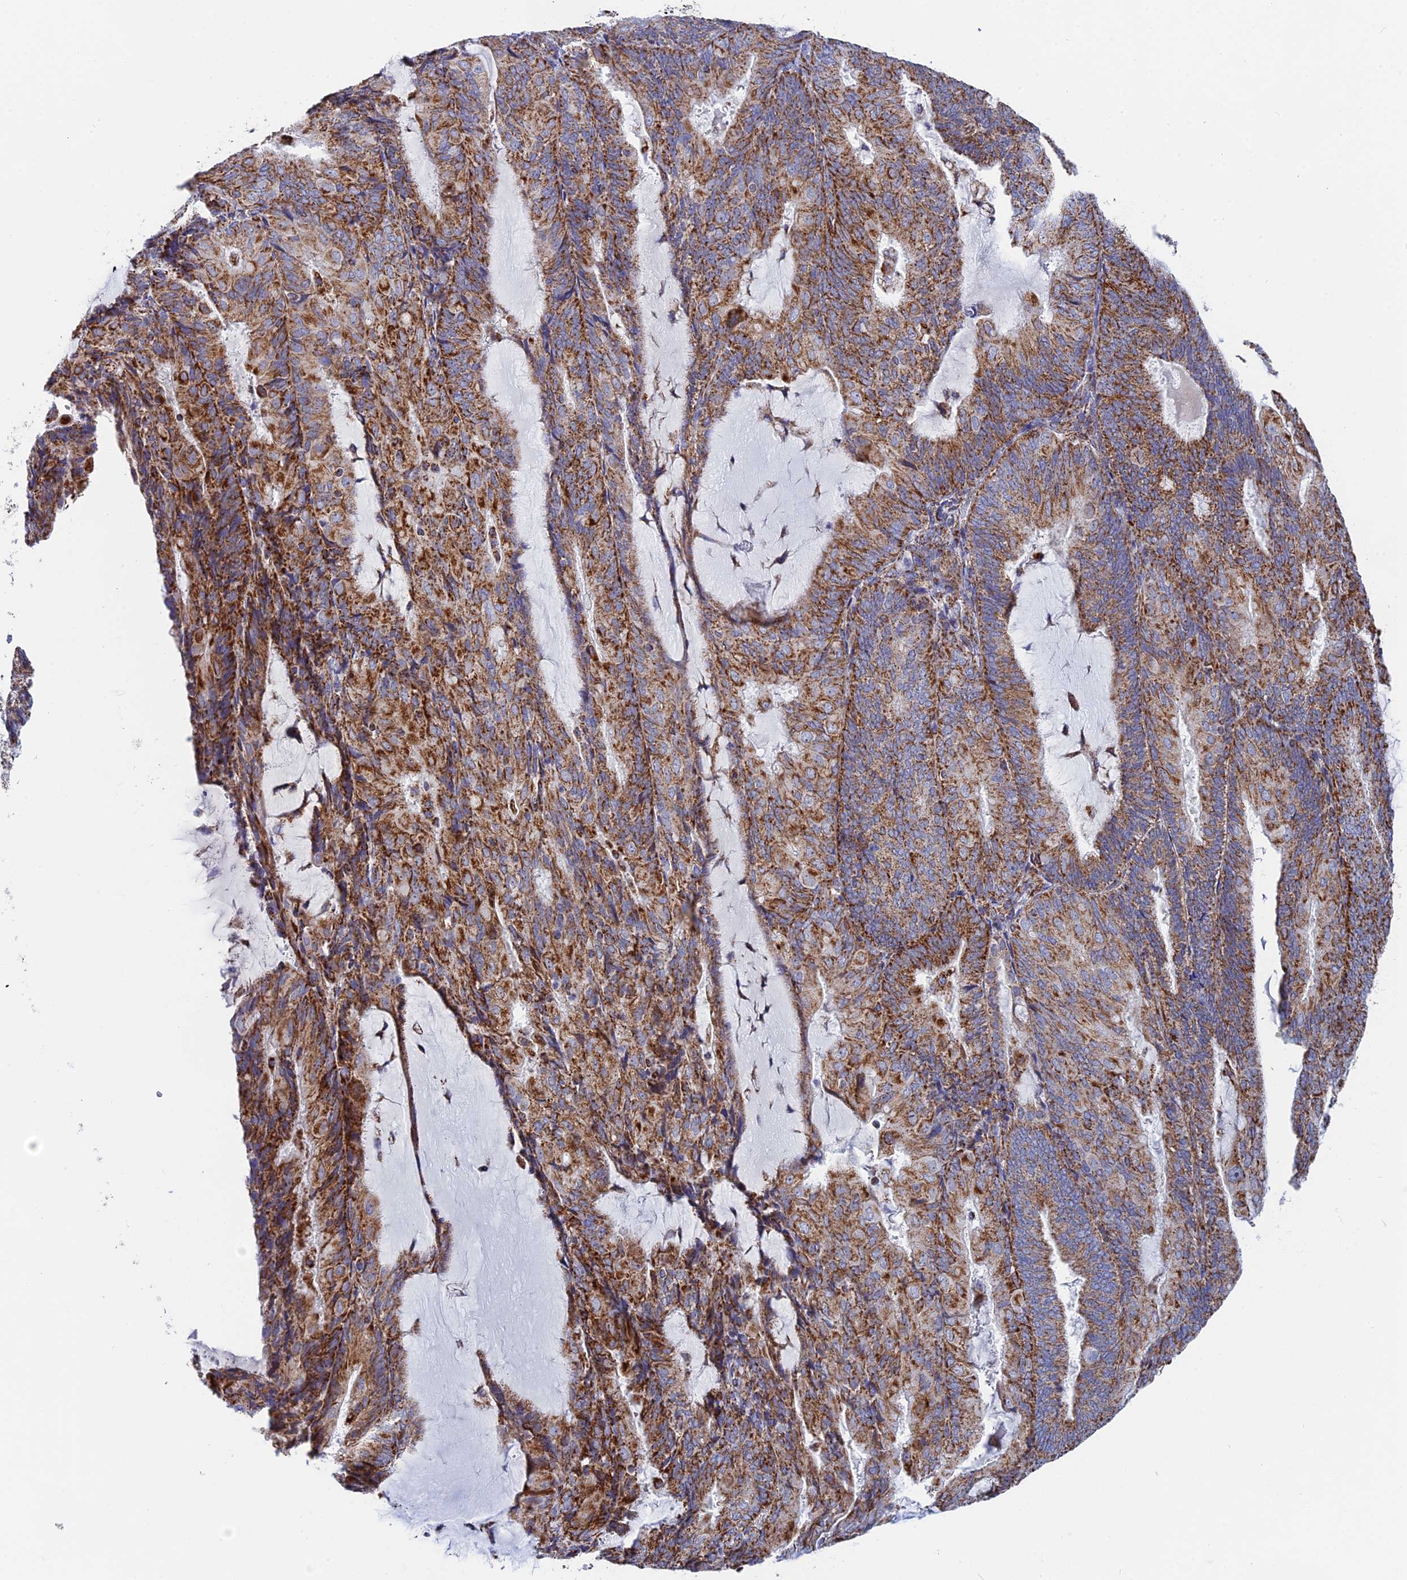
{"staining": {"intensity": "moderate", "quantity": ">75%", "location": "cytoplasmic/membranous"}, "tissue": "endometrial cancer", "cell_type": "Tumor cells", "image_type": "cancer", "snomed": [{"axis": "morphology", "description": "Adenocarcinoma, NOS"}, {"axis": "topography", "description": "Endometrium"}], "caption": "Endometrial cancer (adenocarcinoma) stained for a protein (brown) reveals moderate cytoplasmic/membranous positive positivity in approximately >75% of tumor cells.", "gene": "NDUFA5", "patient": {"sex": "female", "age": 81}}